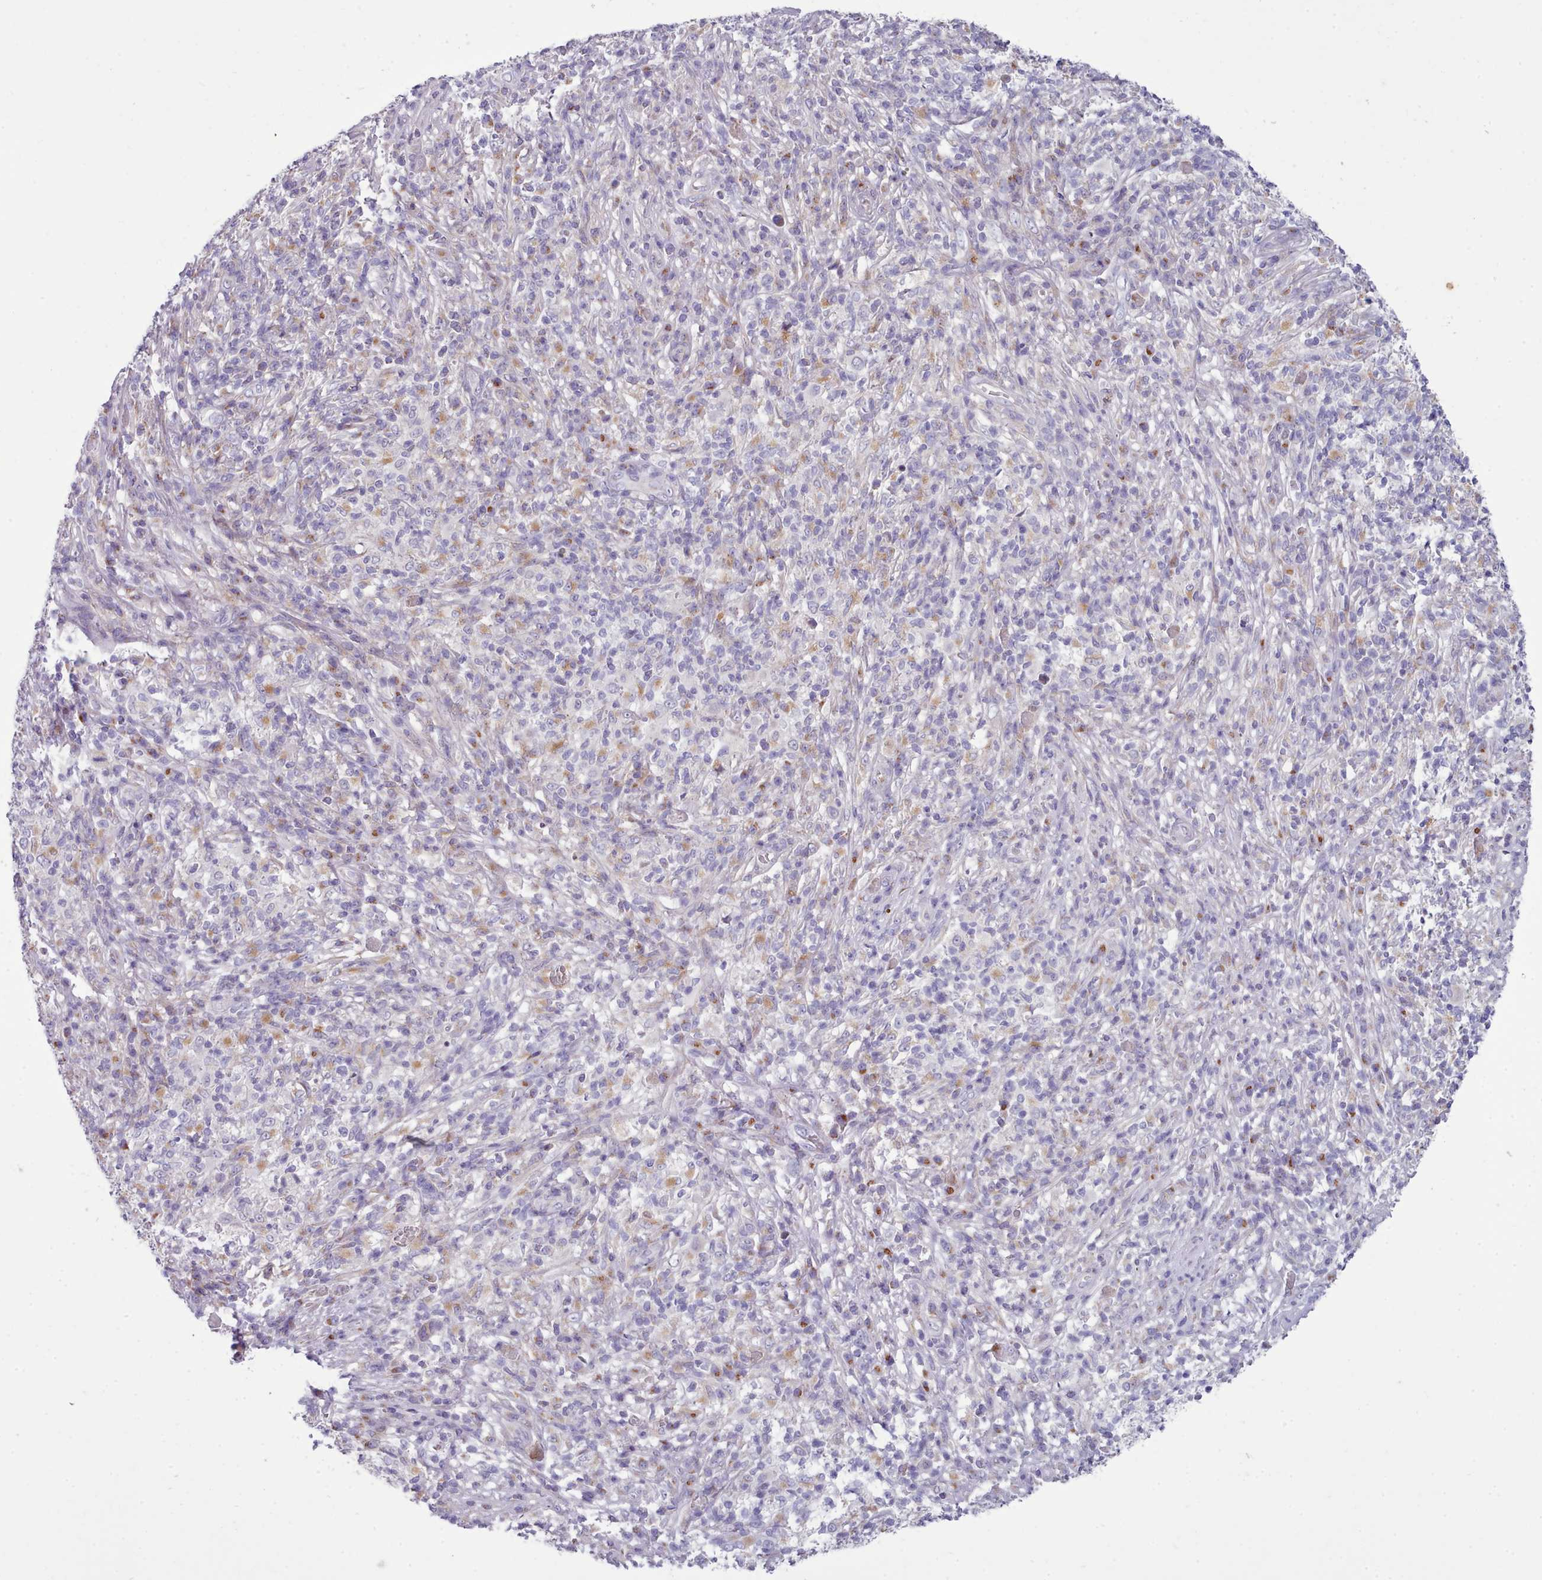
{"staining": {"intensity": "weak", "quantity": "25%-75%", "location": "cytoplasmic/membranous"}, "tissue": "melanoma", "cell_type": "Tumor cells", "image_type": "cancer", "snomed": [{"axis": "morphology", "description": "Malignant melanoma, NOS"}, {"axis": "topography", "description": "Skin"}], "caption": "The histopathology image demonstrates staining of malignant melanoma, revealing weak cytoplasmic/membranous protein staining (brown color) within tumor cells. (DAB (3,3'-diaminobenzidine) IHC with brightfield microscopy, high magnification).", "gene": "MYRFL", "patient": {"sex": "male", "age": 66}}